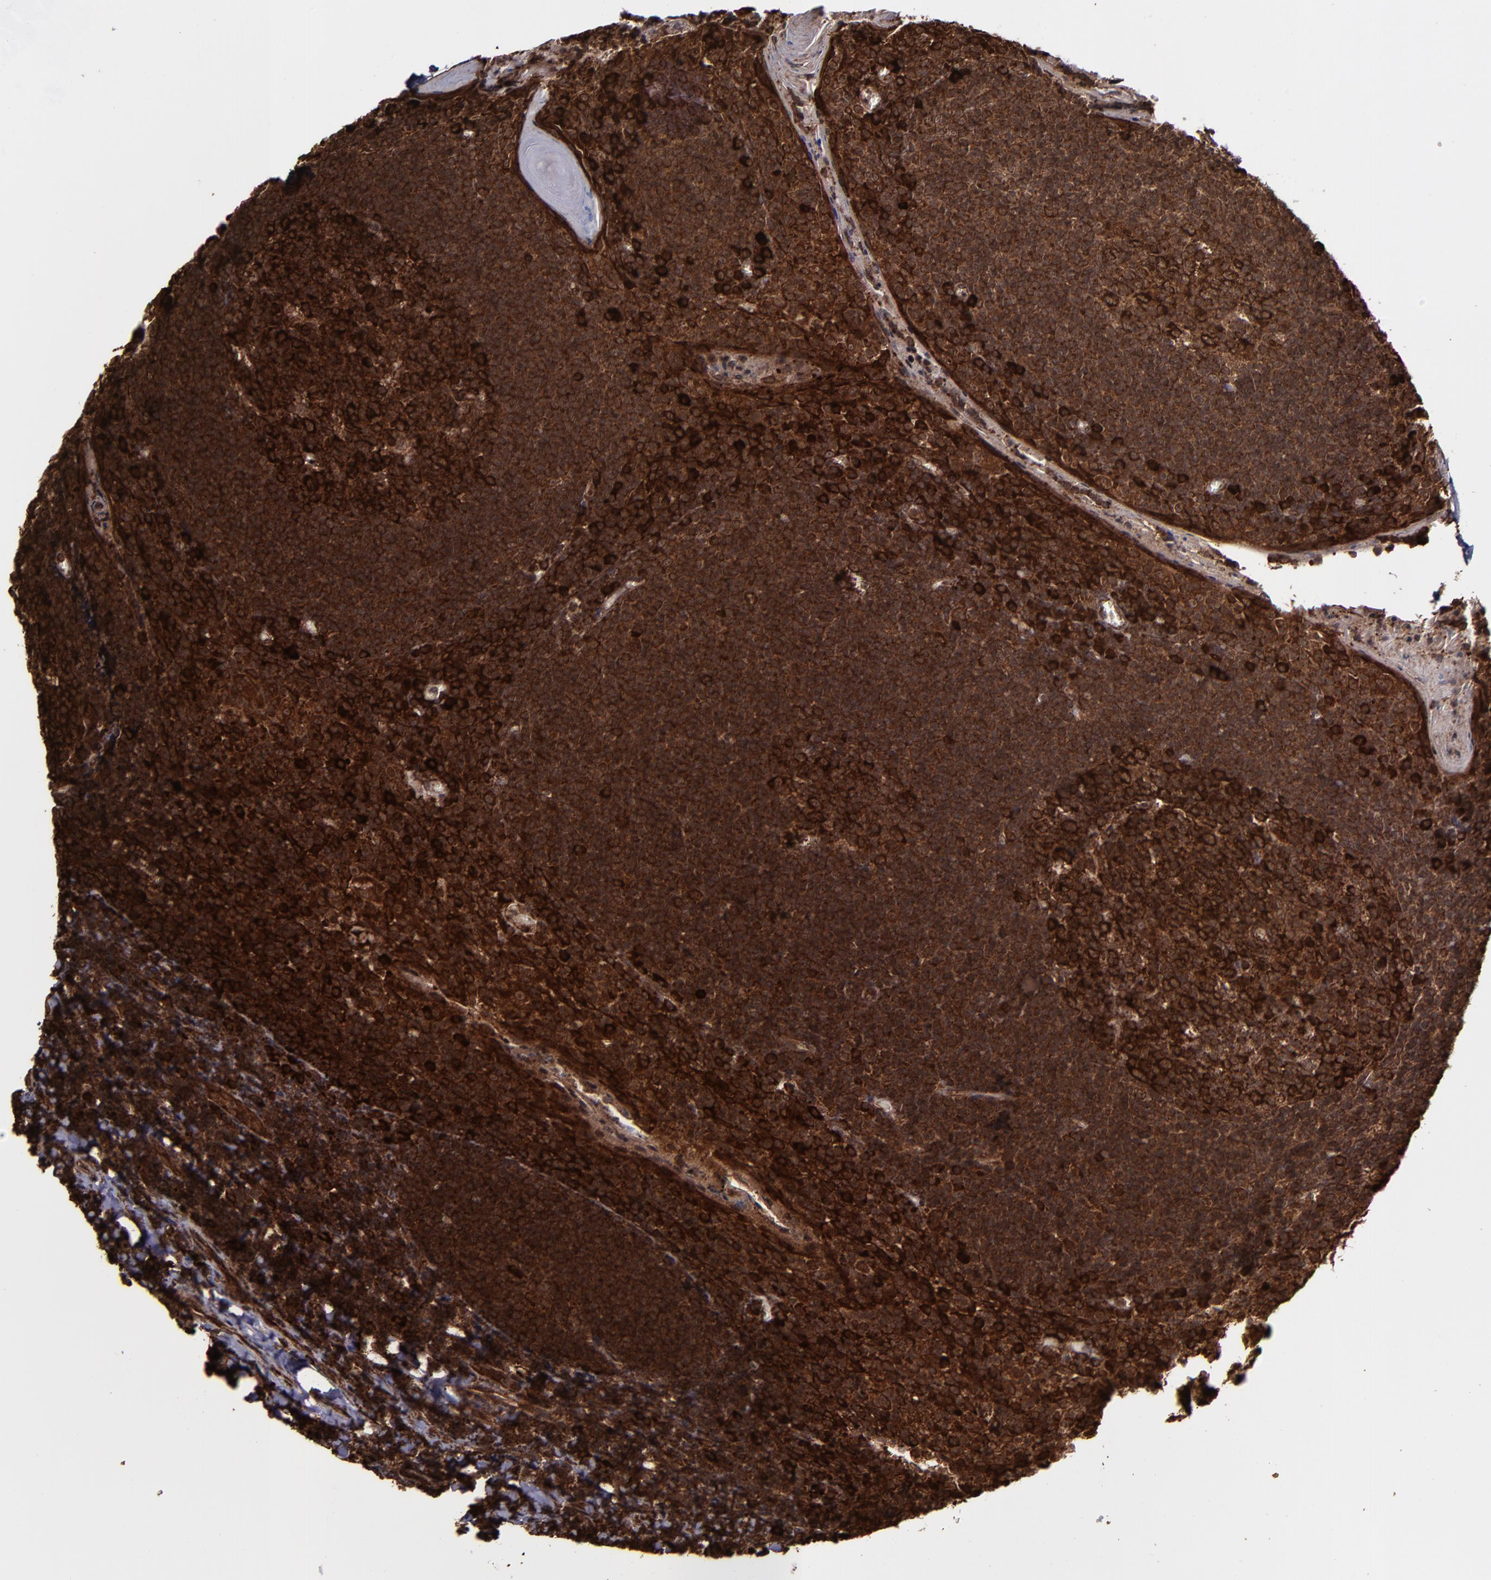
{"staining": {"intensity": "strong", "quantity": ">75%", "location": "cytoplasmic/membranous,nuclear"}, "tissue": "tonsil", "cell_type": "Germinal center cells", "image_type": "normal", "snomed": [{"axis": "morphology", "description": "Normal tissue, NOS"}, {"axis": "topography", "description": "Tonsil"}], "caption": "Benign tonsil was stained to show a protein in brown. There is high levels of strong cytoplasmic/membranous,nuclear staining in approximately >75% of germinal center cells.", "gene": "EIF4ENIF1", "patient": {"sex": "male", "age": 31}}